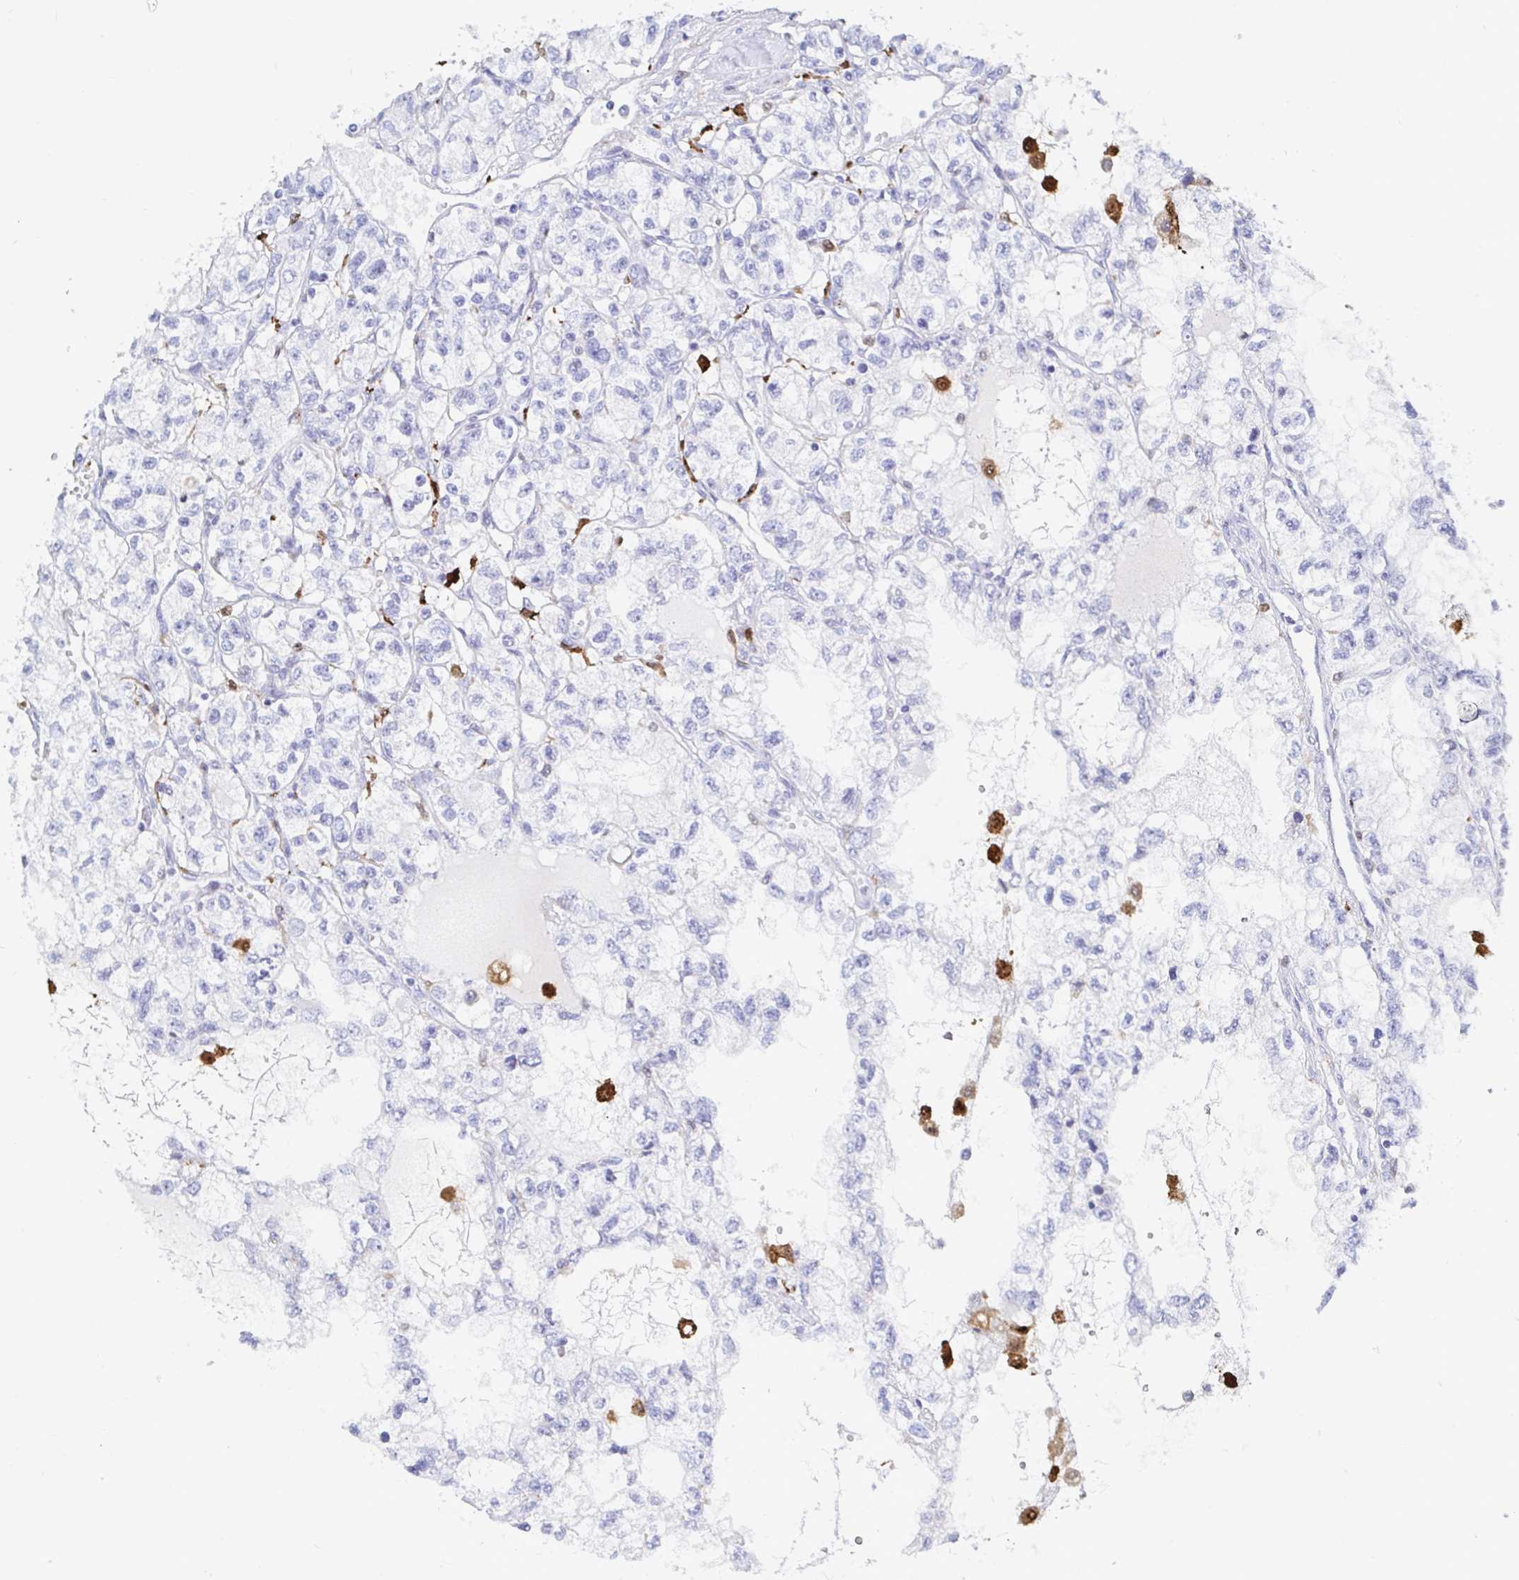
{"staining": {"intensity": "negative", "quantity": "none", "location": "none"}, "tissue": "renal cancer", "cell_type": "Tumor cells", "image_type": "cancer", "snomed": [{"axis": "morphology", "description": "Adenocarcinoma, NOS"}, {"axis": "topography", "description": "Kidney"}], "caption": "Immunohistochemical staining of human adenocarcinoma (renal) demonstrates no significant expression in tumor cells.", "gene": "OR2A4", "patient": {"sex": "female", "age": 59}}